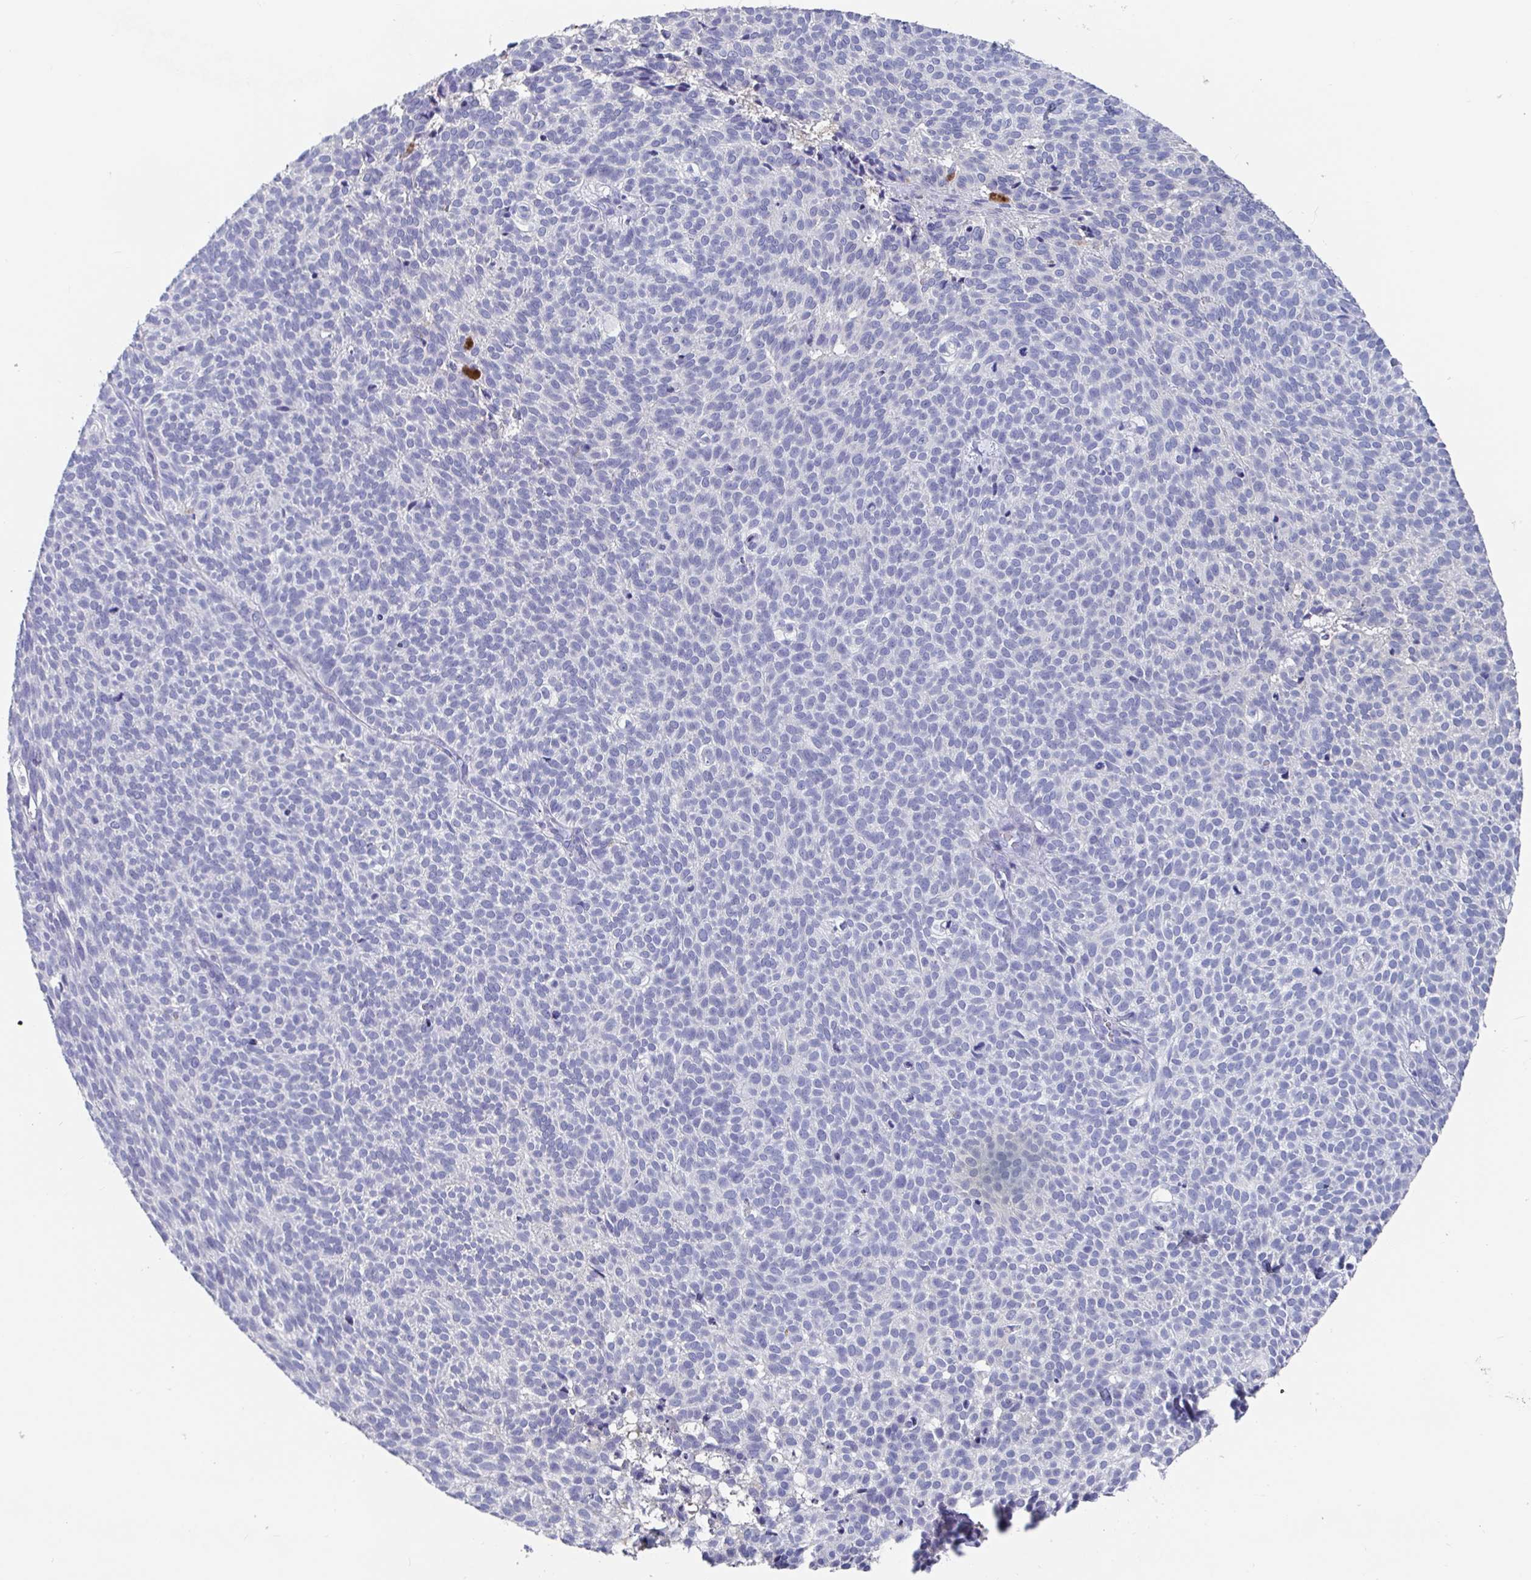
{"staining": {"intensity": "negative", "quantity": "none", "location": "none"}, "tissue": "skin cancer", "cell_type": "Tumor cells", "image_type": "cancer", "snomed": [{"axis": "morphology", "description": "Basal cell carcinoma"}, {"axis": "topography", "description": "Skin"}], "caption": "Immunohistochemistry (IHC) photomicrograph of neoplastic tissue: basal cell carcinoma (skin) stained with DAB shows no significant protein expression in tumor cells.", "gene": "GPR148", "patient": {"sex": "male", "age": 63}}